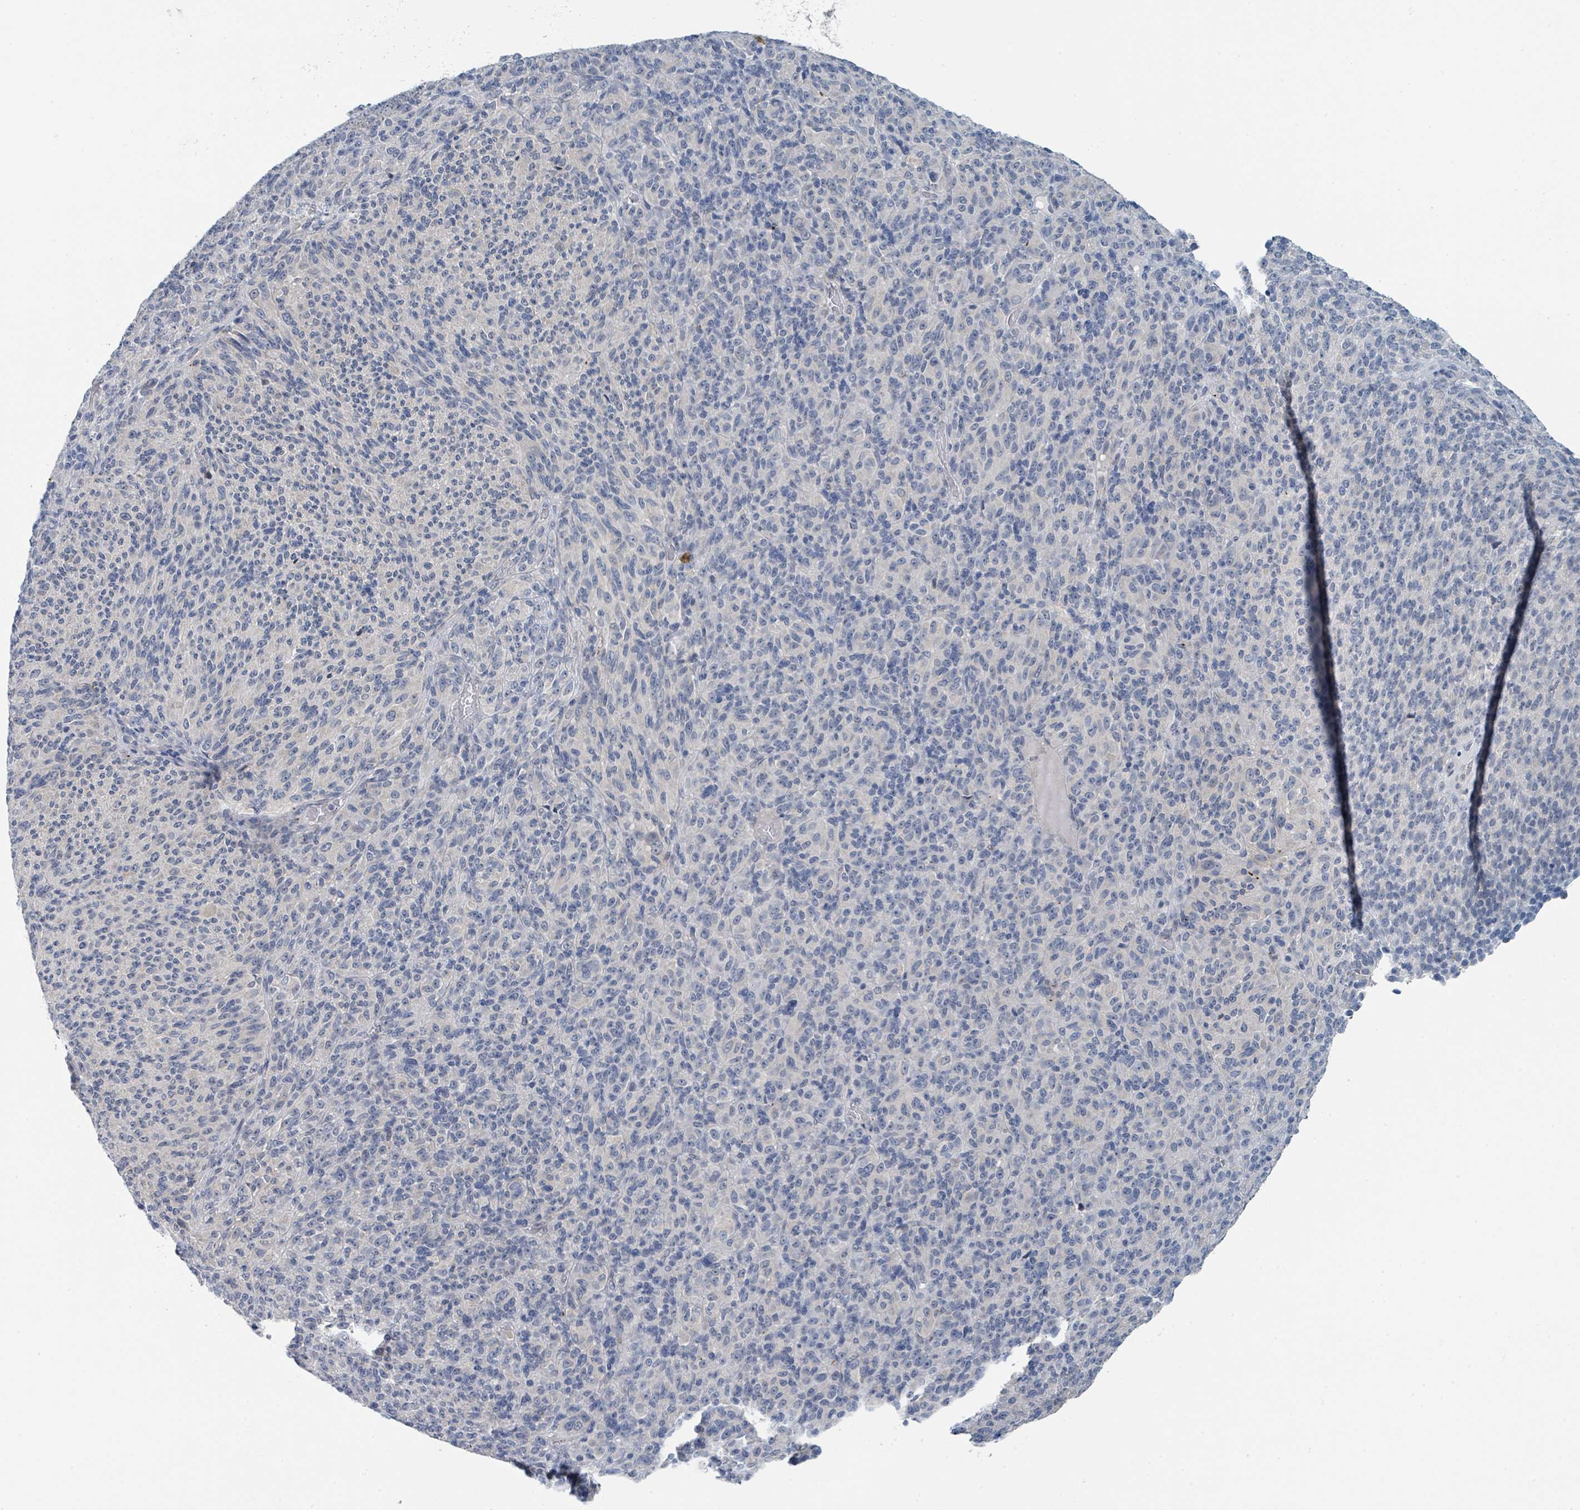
{"staining": {"intensity": "negative", "quantity": "none", "location": "none"}, "tissue": "melanoma", "cell_type": "Tumor cells", "image_type": "cancer", "snomed": [{"axis": "morphology", "description": "Malignant melanoma, Metastatic site"}, {"axis": "topography", "description": "Brain"}], "caption": "This is a histopathology image of IHC staining of melanoma, which shows no staining in tumor cells.", "gene": "ANKRD55", "patient": {"sex": "female", "age": 56}}